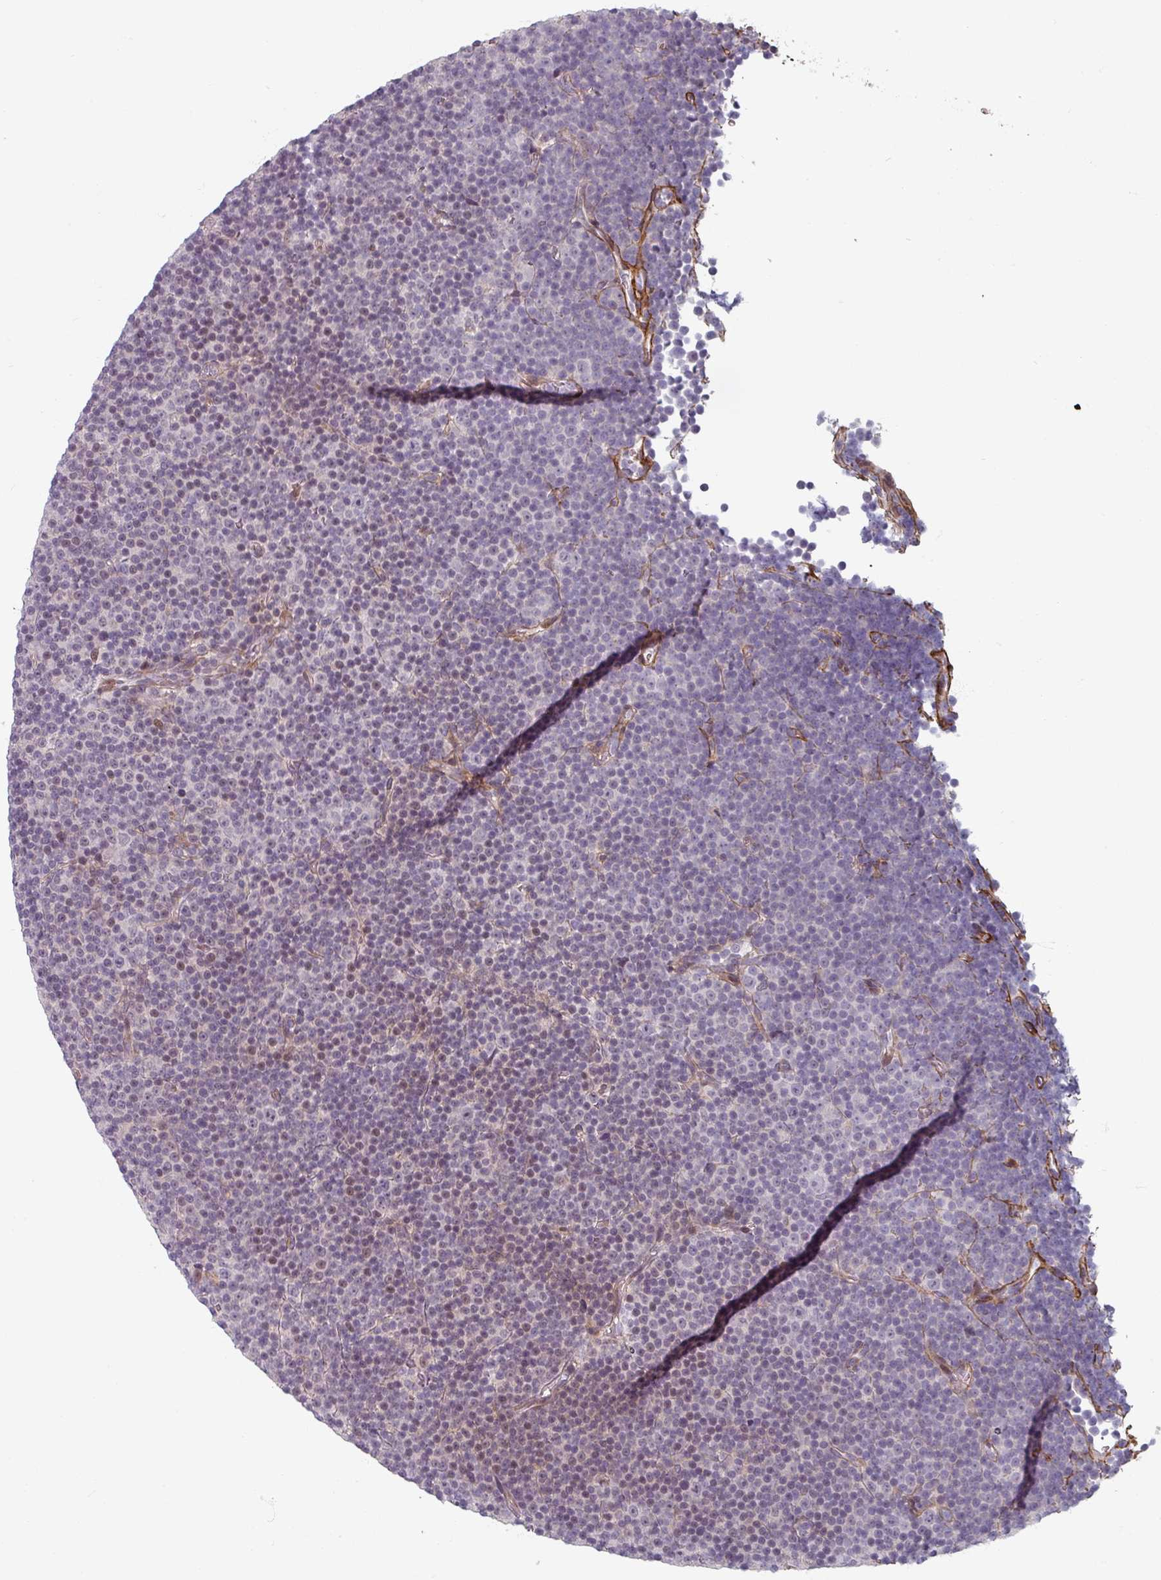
{"staining": {"intensity": "negative", "quantity": "none", "location": "none"}, "tissue": "lymphoma", "cell_type": "Tumor cells", "image_type": "cancer", "snomed": [{"axis": "morphology", "description": "Malignant lymphoma, non-Hodgkin's type, Low grade"}, {"axis": "topography", "description": "Lymph node"}], "caption": "This is an immunohistochemistry (IHC) histopathology image of low-grade malignant lymphoma, non-Hodgkin's type. There is no positivity in tumor cells.", "gene": "CYB5RL", "patient": {"sex": "female", "age": 67}}